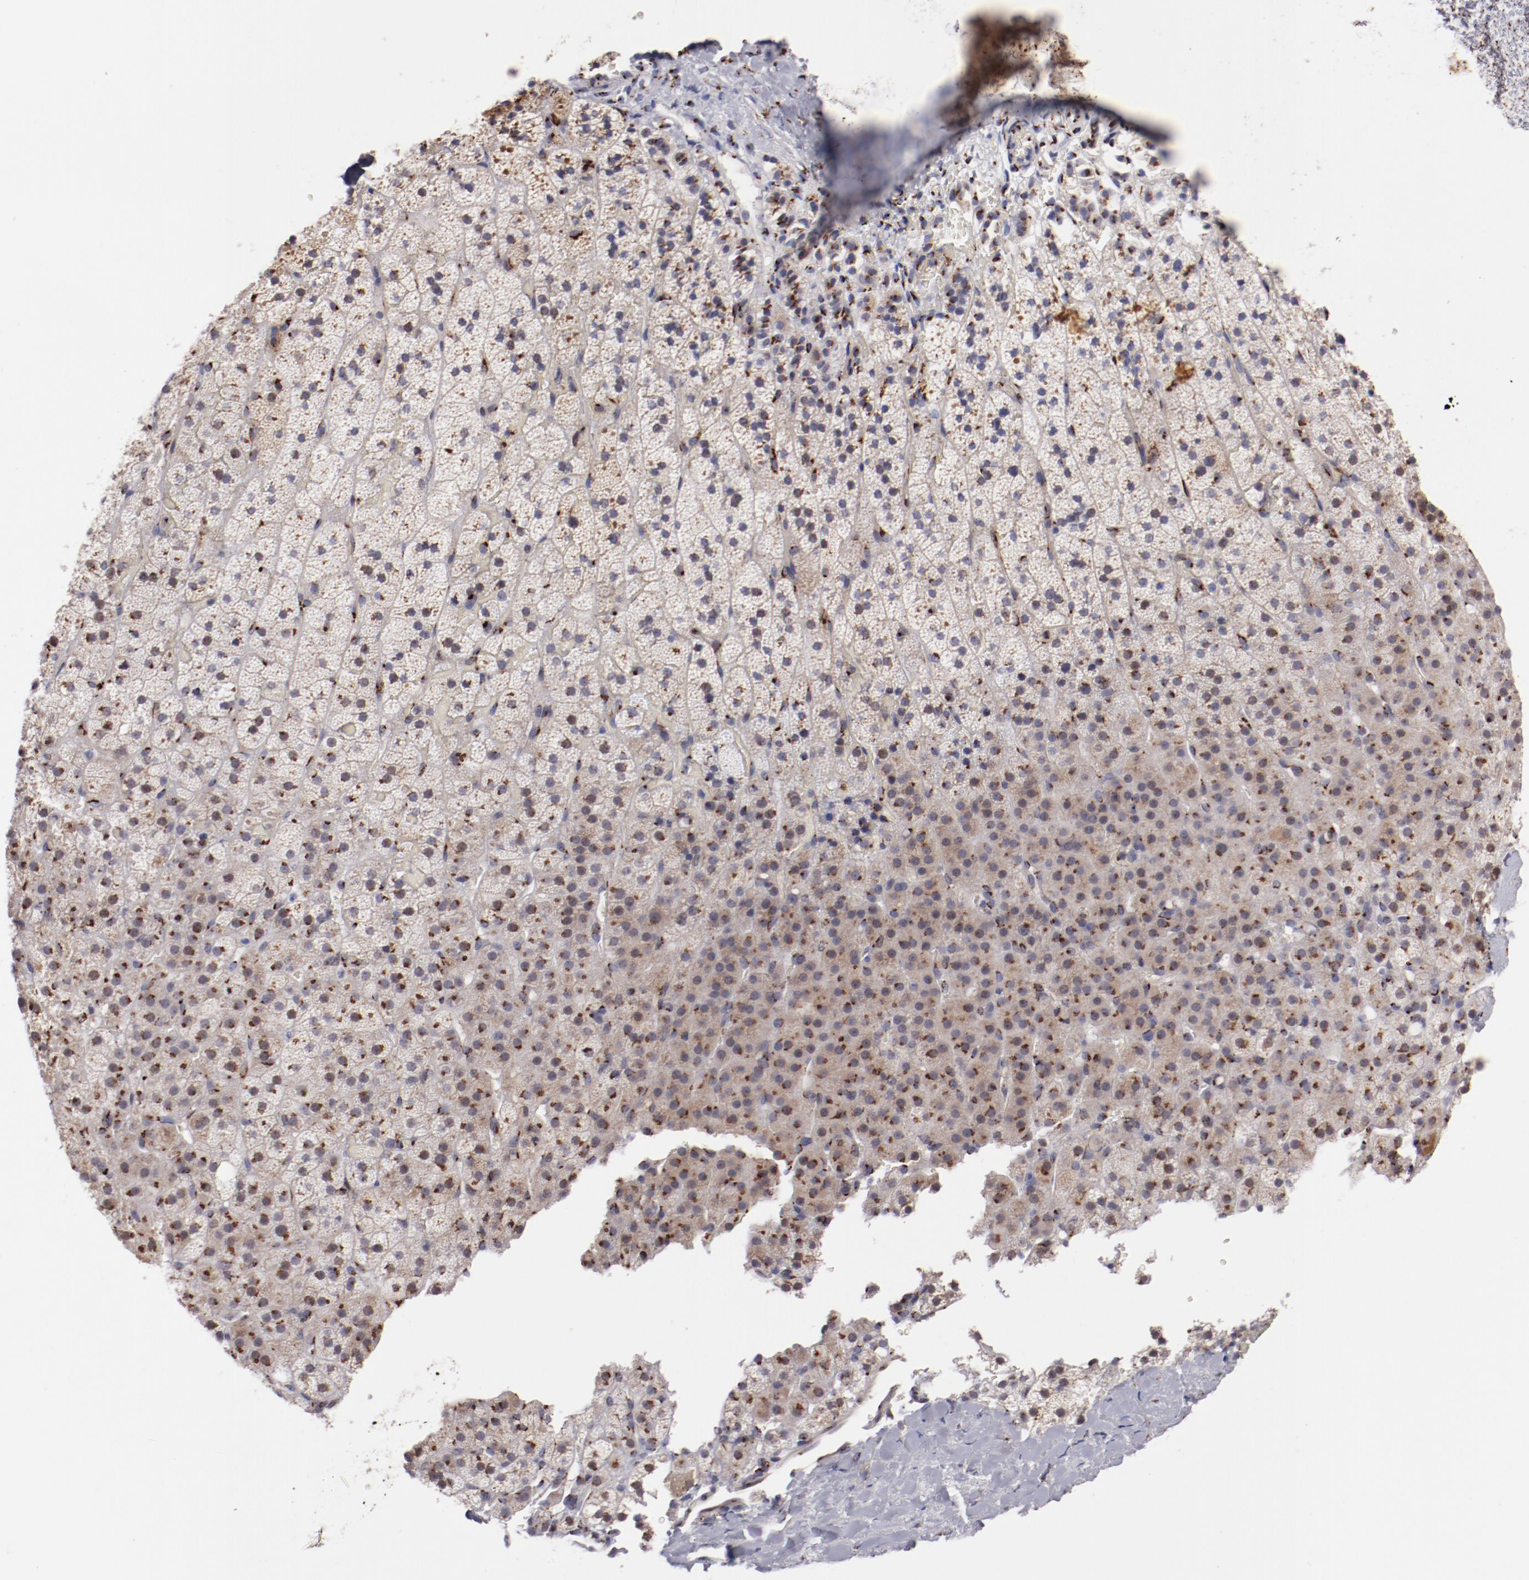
{"staining": {"intensity": "strong", "quantity": "25%-75%", "location": "cytoplasmic/membranous"}, "tissue": "adrenal gland", "cell_type": "Glandular cells", "image_type": "normal", "snomed": [{"axis": "morphology", "description": "Normal tissue, NOS"}, {"axis": "topography", "description": "Adrenal gland"}], "caption": "Strong cytoplasmic/membranous staining for a protein is appreciated in about 25%-75% of glandular cells of normal adrenal gland using immunohistochemistry.", "gene": "GOLIM4", "patient": {"sex": "male", "age": 35}}